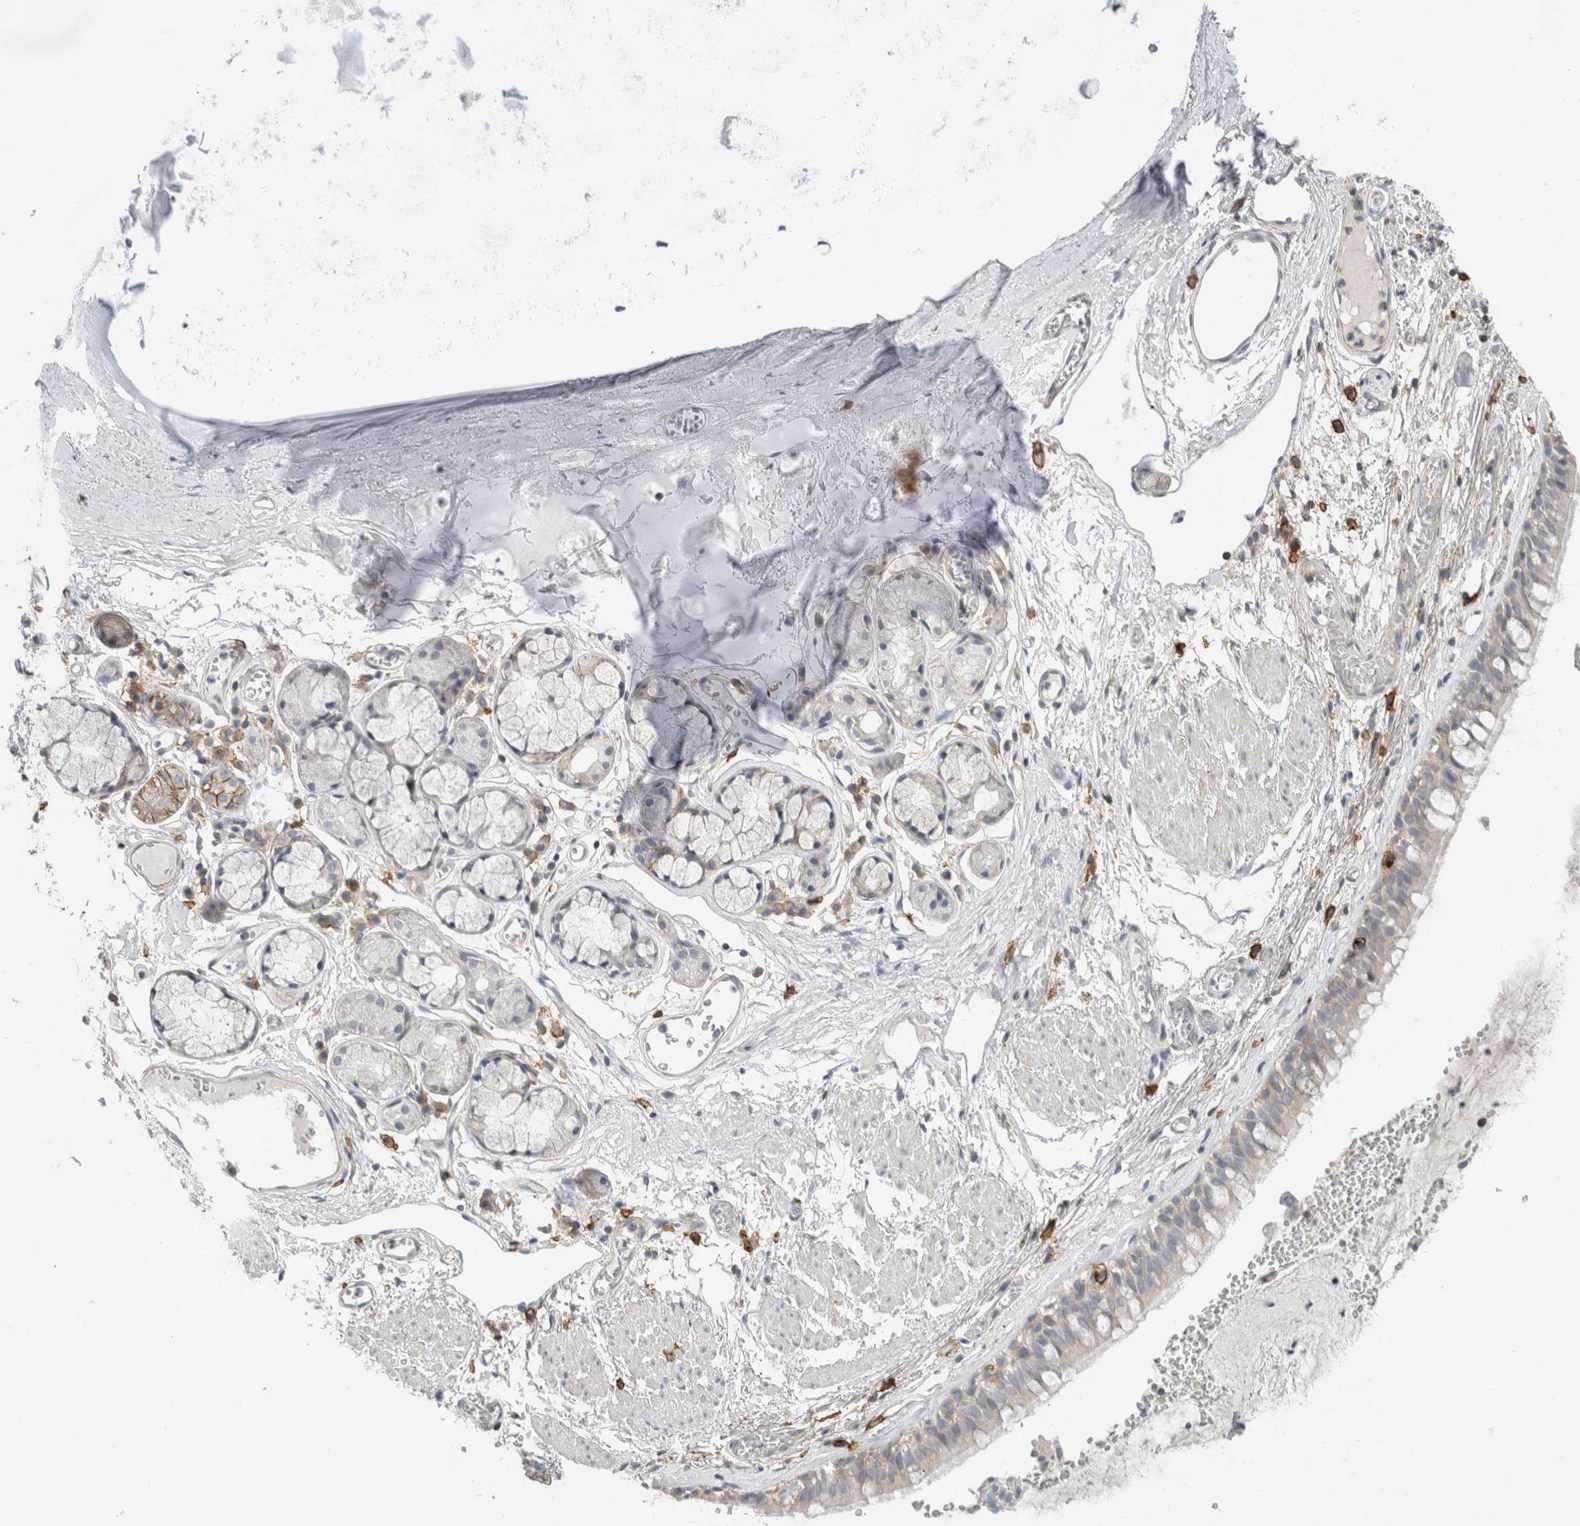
{"staining": {"intensity": "weak", "quantity": "<25%", "location": "cytoplasmic/membranous"}, "tissue": "bronchus", "cell_type": "Respiratory epithelial cells", "image_type": "normal", "snomed": [{"axis": "morphology", "description": "Normal tissue, NOS"}, {"axis": "topography", "description": "Bronchus"}, {"axis": "topography", "description": "Lung"}], "caption": "Respiratory epithelial cells are negative for brown protein staining in unremarkable bronchus. The staining is performed using DAB (3,3'-diaminobenzidine) brown chromogen with nuclei counter-stained in using hematoxylin.", "gene": "ERCC6L2", "patient": {"sex": "male", "age": 56}}